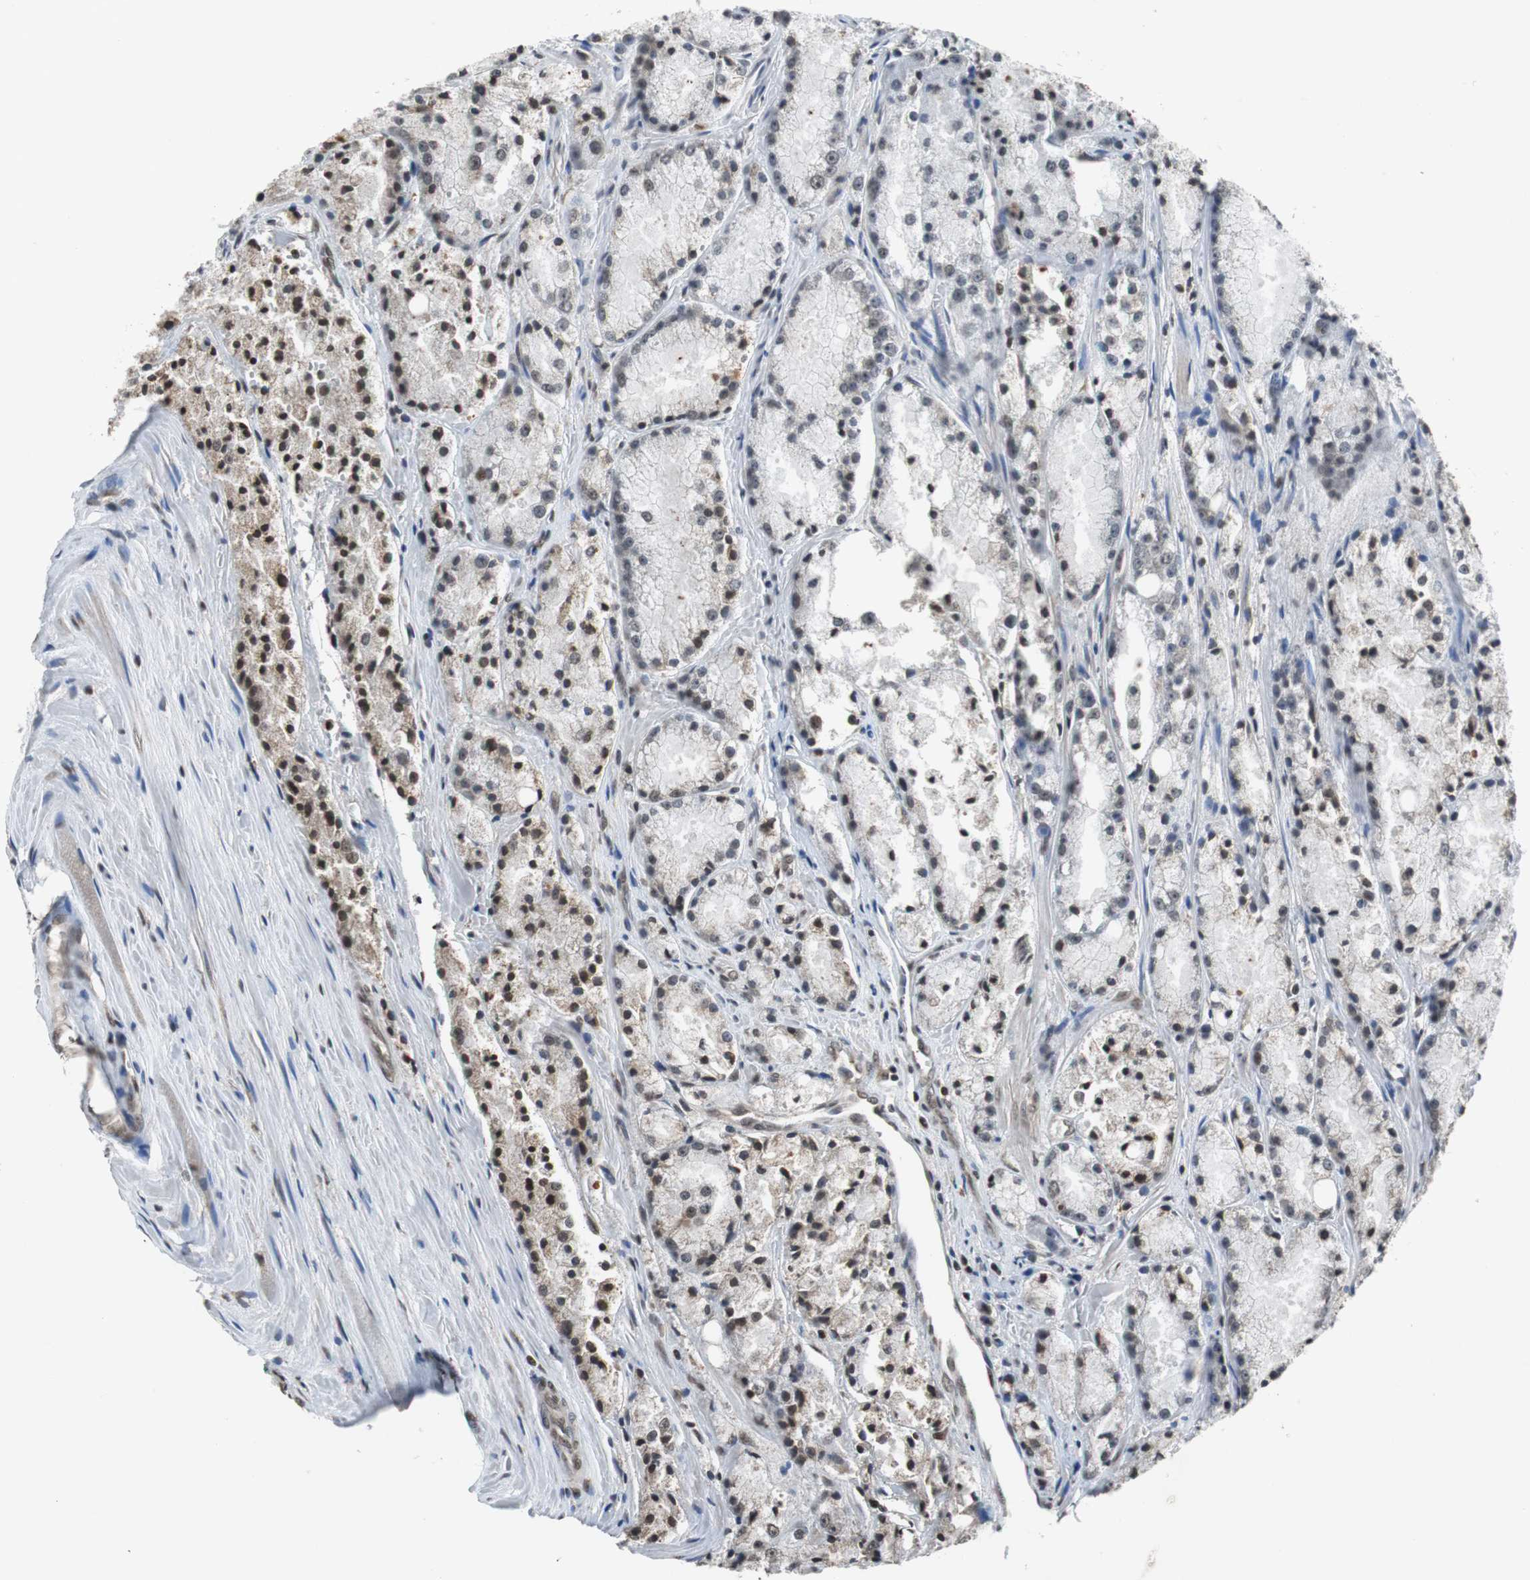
{"staining": {"intensity": "weak", "quantity": "25%-75%", "location": "cytoplasmic/membranous,nuclear"}, "tissue": "prostate cancer", "cell_type": "Tumor cells", "image_type": "cancer", "snomed": [{"axis": "morphology", "description": "Adenocarcinoma, Low grade"}, {"axis": "topography", "description": "Prostate"}], "caption": "A low amount of weak cytoplasmic/membranous and nuclear expression is appreciated in approximately 25%-75% of tumor cells in prostate adenocarcinoma (low-grade) tissue.", "gene": "REST", "patient": {"sex": "male", "age": 64}}